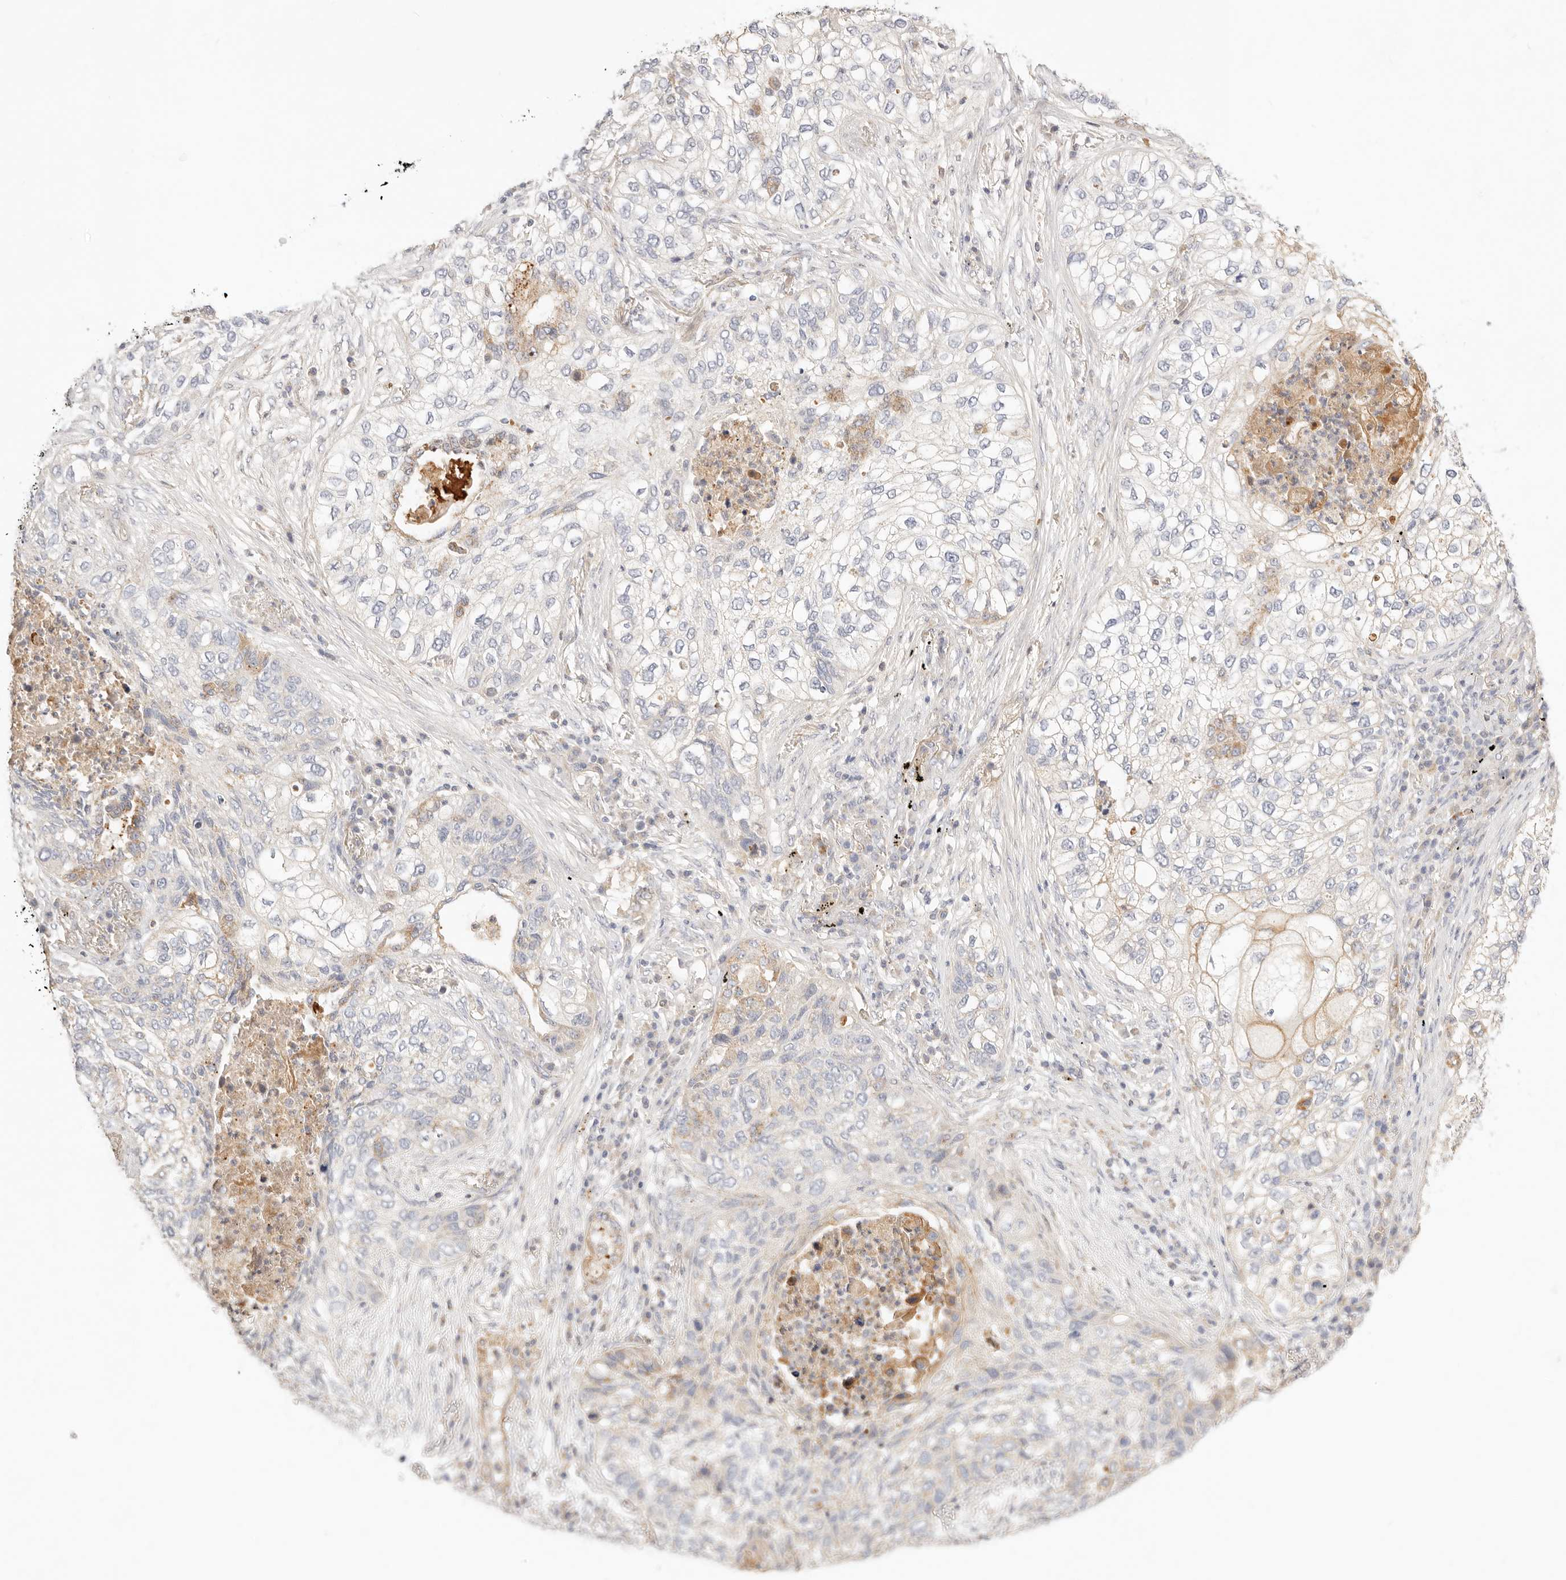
{"staining": {"intensity": "weak", "quantity": "<25%", "location": "cytoplasmic/membranous"}, "tissue": "lung cancer", "cell_type": "Tumor cells", "image_type": "cancer", "snomed": [{"axis": "morphology", "description": "Squamous cell carcinoma, NOS"}, {"axis": "topography", "description": "Lung"}], "caption": "Immunohistochemistry photomicrograph of lung squamous cell carcinoma stained for a protein (brown), which shows no expression in tumor cells.", "gene": "ACOX1", "patient": {"sex": "female", "age": 63}}